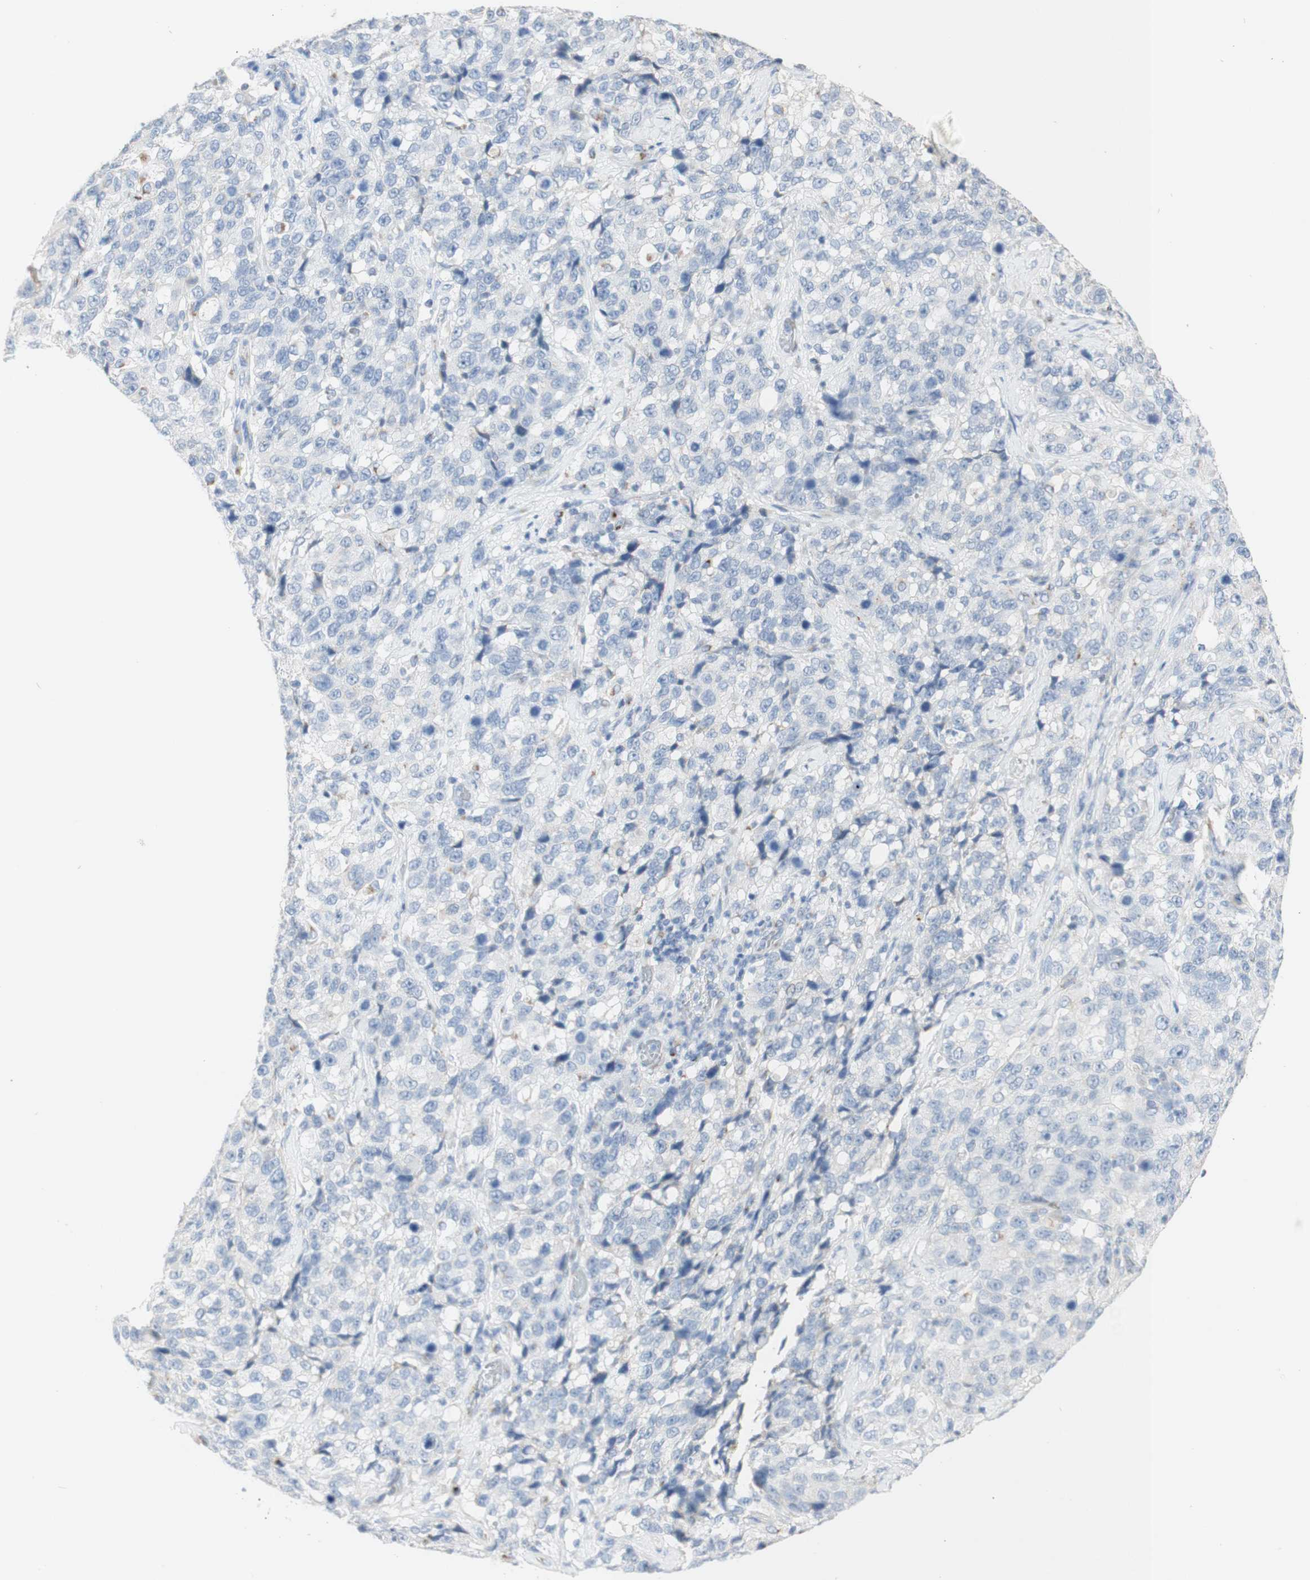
{"staining": {"intensity": "negative", "quantity": "none", "location": "none"}, "tissue": "stomach cancer", "cell_type": "Tumor cells", "image_type": "cancer", "snomed": [{"axis": "morphology", "description": "Normal tissue, NOS"}, {"axis": "morphology", "description": "Adenocarcinoma, NOS"}, {"axis": "topography", "description": "Stomach"}], "caption": "Adenocarcinoma (stomach) stained for a protein using IHC exhibits no positivity tumor cells.", "gene": "MANEA", "patient": {"sex": "male", "age": 48}}